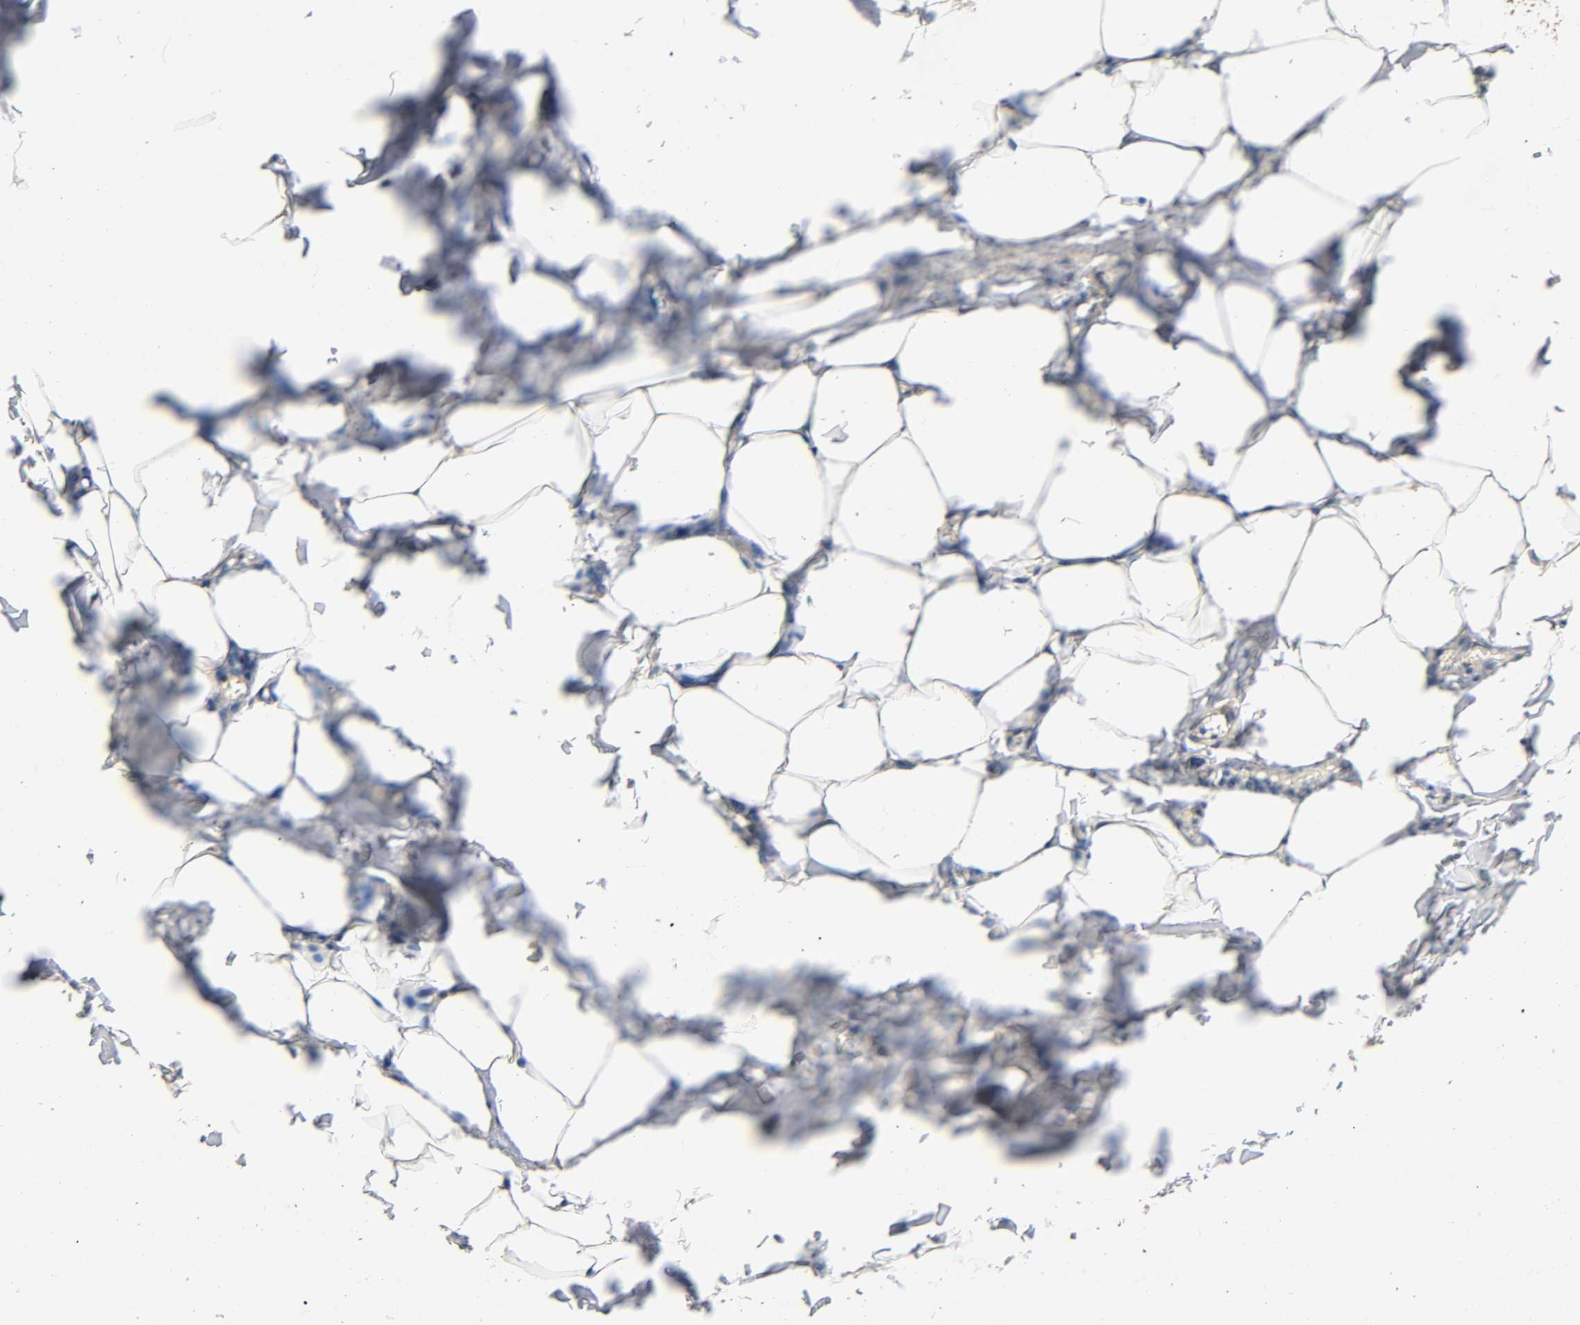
{"staining": {"intensity": "moderate", "quantity": ">75%", "location": "cytoplasmic/membranous,nuclear"}, "tissue": "adipose tissue", "cell_type": "Adipocytes", "image_type": "normal", "snomed": [{"axis": "morphology", "description": "Normal tissue, NOS"}, {"axis": "topography", "description": "Vascular tissue"}], "caption": "An image showing moderate cytoplasmic/membranous,nuclear expression in approximately >75% of adipocytes in normal adipose tissue, as visualized by brown immunohistochemical staining.", "gene": "IQCJ", "patient": {"sex": "male", "age": 41}}